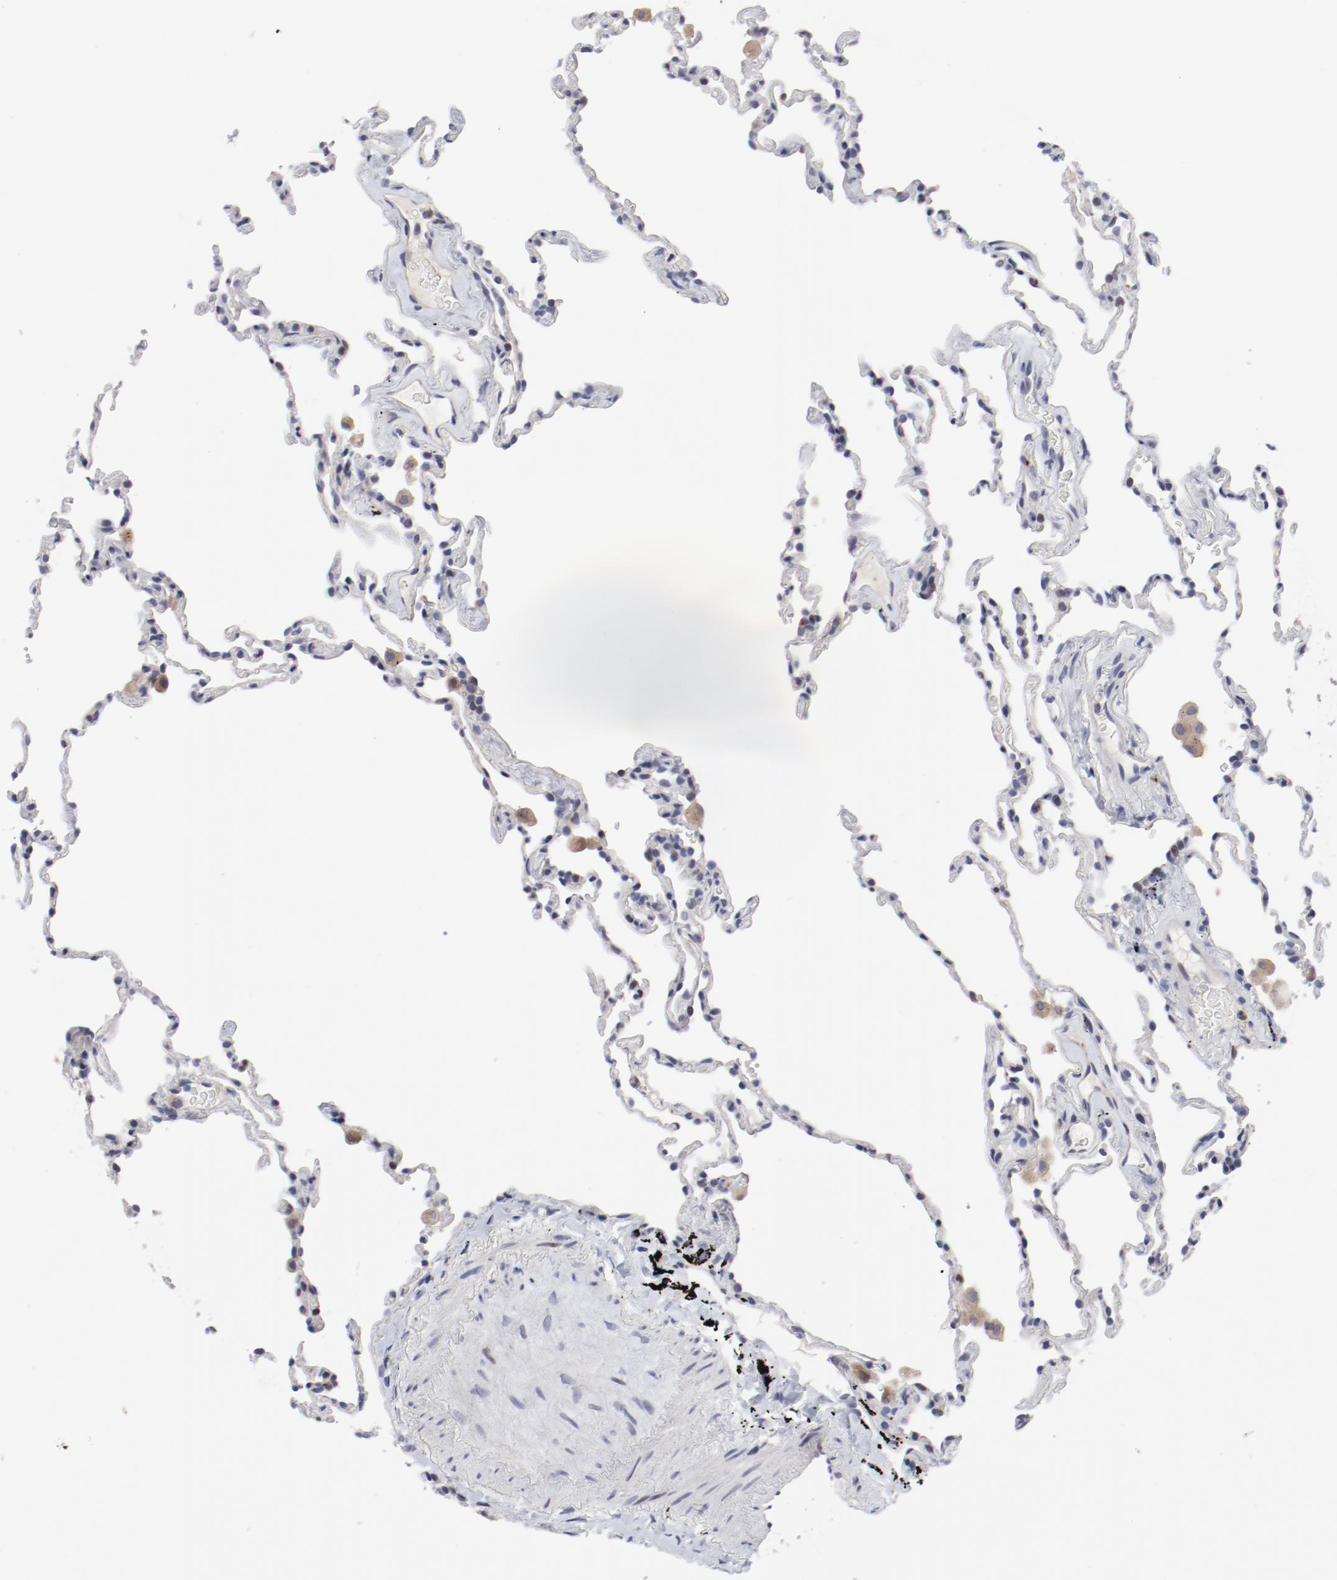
{"staining": {"intensity": "negative", "quantity": "none", "location": "none"}, "tissue": "lung", "cell_type": "Alveolar cells", "image_type": "normal", "snomed": [{"axis": "morphology", "description": "Normal tissue, NOS"}, {"axis": "morphology", "description": "Soft tissue tumor metastatic"}, {"axis": "topography", "description": "Lung"}], "caption": "IHC of unremarkable lung displays no staining in alveolar cells. Nuclei are stained in blue.", "gene": "FSCB", "patient": {"sex": "male", "age": 59}}